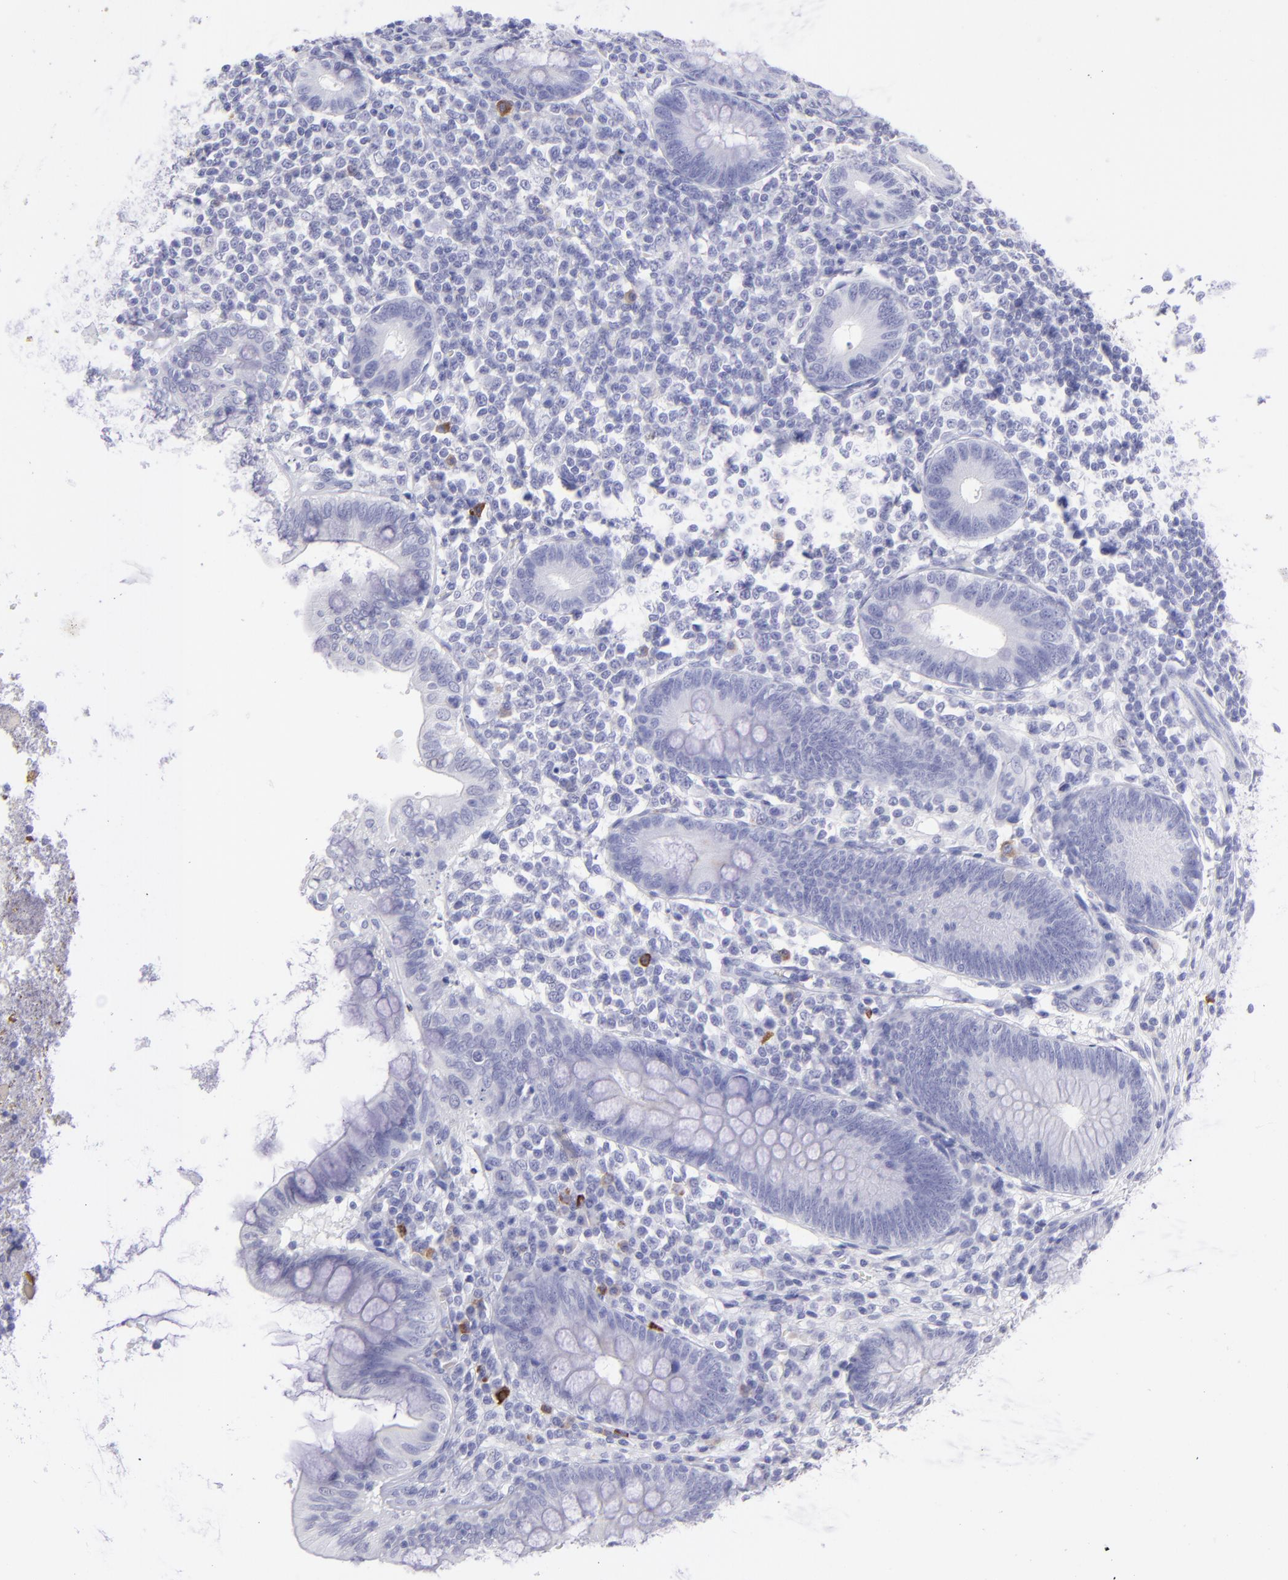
{"staining": {"intensity": "negative", "quantity": "none", "location": "none"}, "tissue": "appendix", "cell_type": "Glandular cells", "image_type": "normal", "snomed": [{"axis": "morphology", "description": "Normal tissue, NOS"}, {"axis": "topography", "description": "Appendix"}], "caption": "Immunohistochemistry (IHC) image of unremarkable appendix stained for a protein (brown), which shows no staining in glandular cells.", "gene": "SLC1A2", "patient": {"sex": "female", "age": 66}}